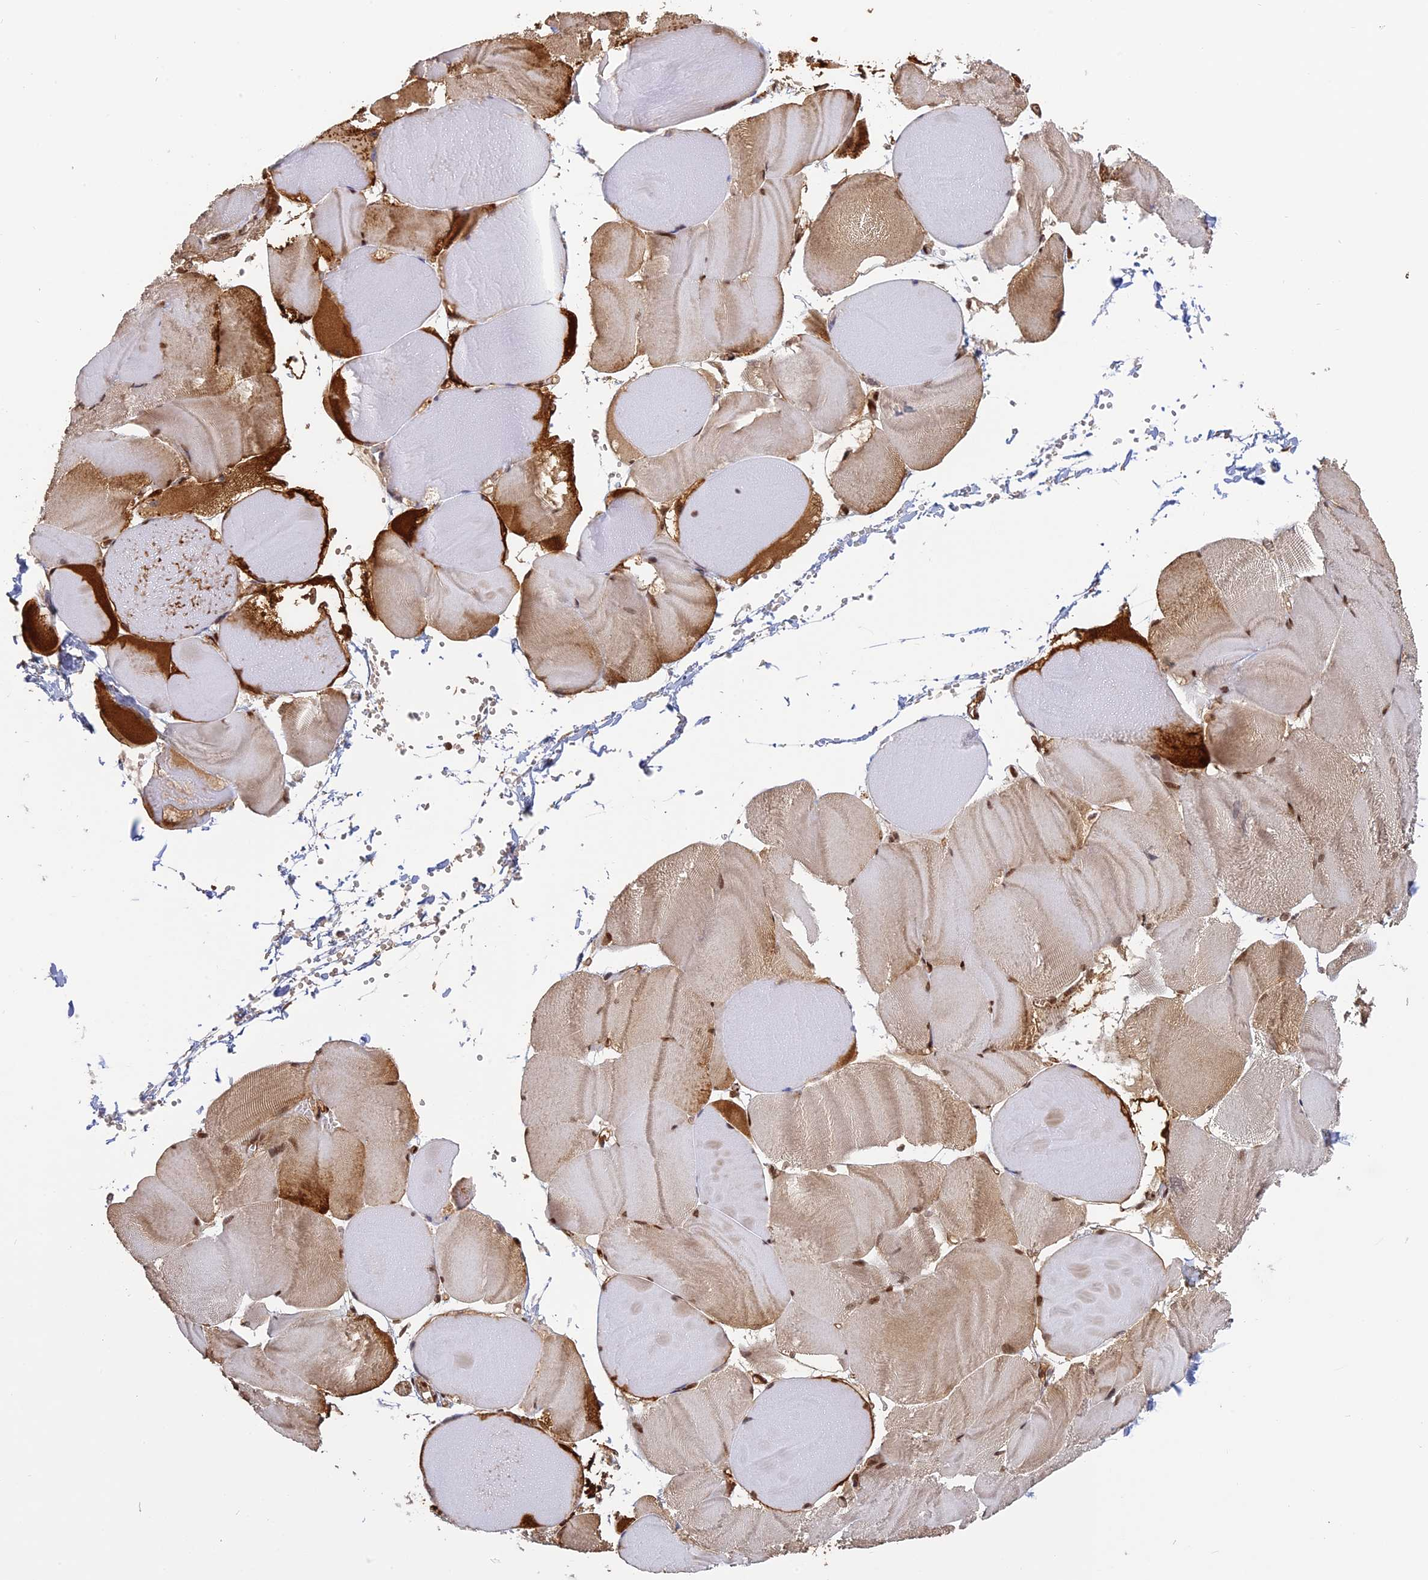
{"staining": {"intensity": "moderate", "quantity": ">75%", "location": "cytoplasmic/membranous,nuclear"}, "tissue": "skeletal muscle", "cell_type": "Myocytes", "image_type": "normal", "snomed": [{"axis": "morphology", "description": "Normal tissue, NOS"}, {"axis": "morphology", "description": "Basal cell carcinoma"}, {"axis": "topography", "description": "Skeletal muscle"}], "caption": "Immunohistochemistry micrograph of normal skeletal muscle: human skeletal muscle stained using immunohistochemistry (IHC) displays medium levels of moderate protein expression localized specifically in the cytoplasmic/membranous,nuclear of myocytes, appearing as a cytoplasmic/membranous,nuclear brown color.", "gene": "PKIG", "patient": {"sex": "female", "age": 64}}